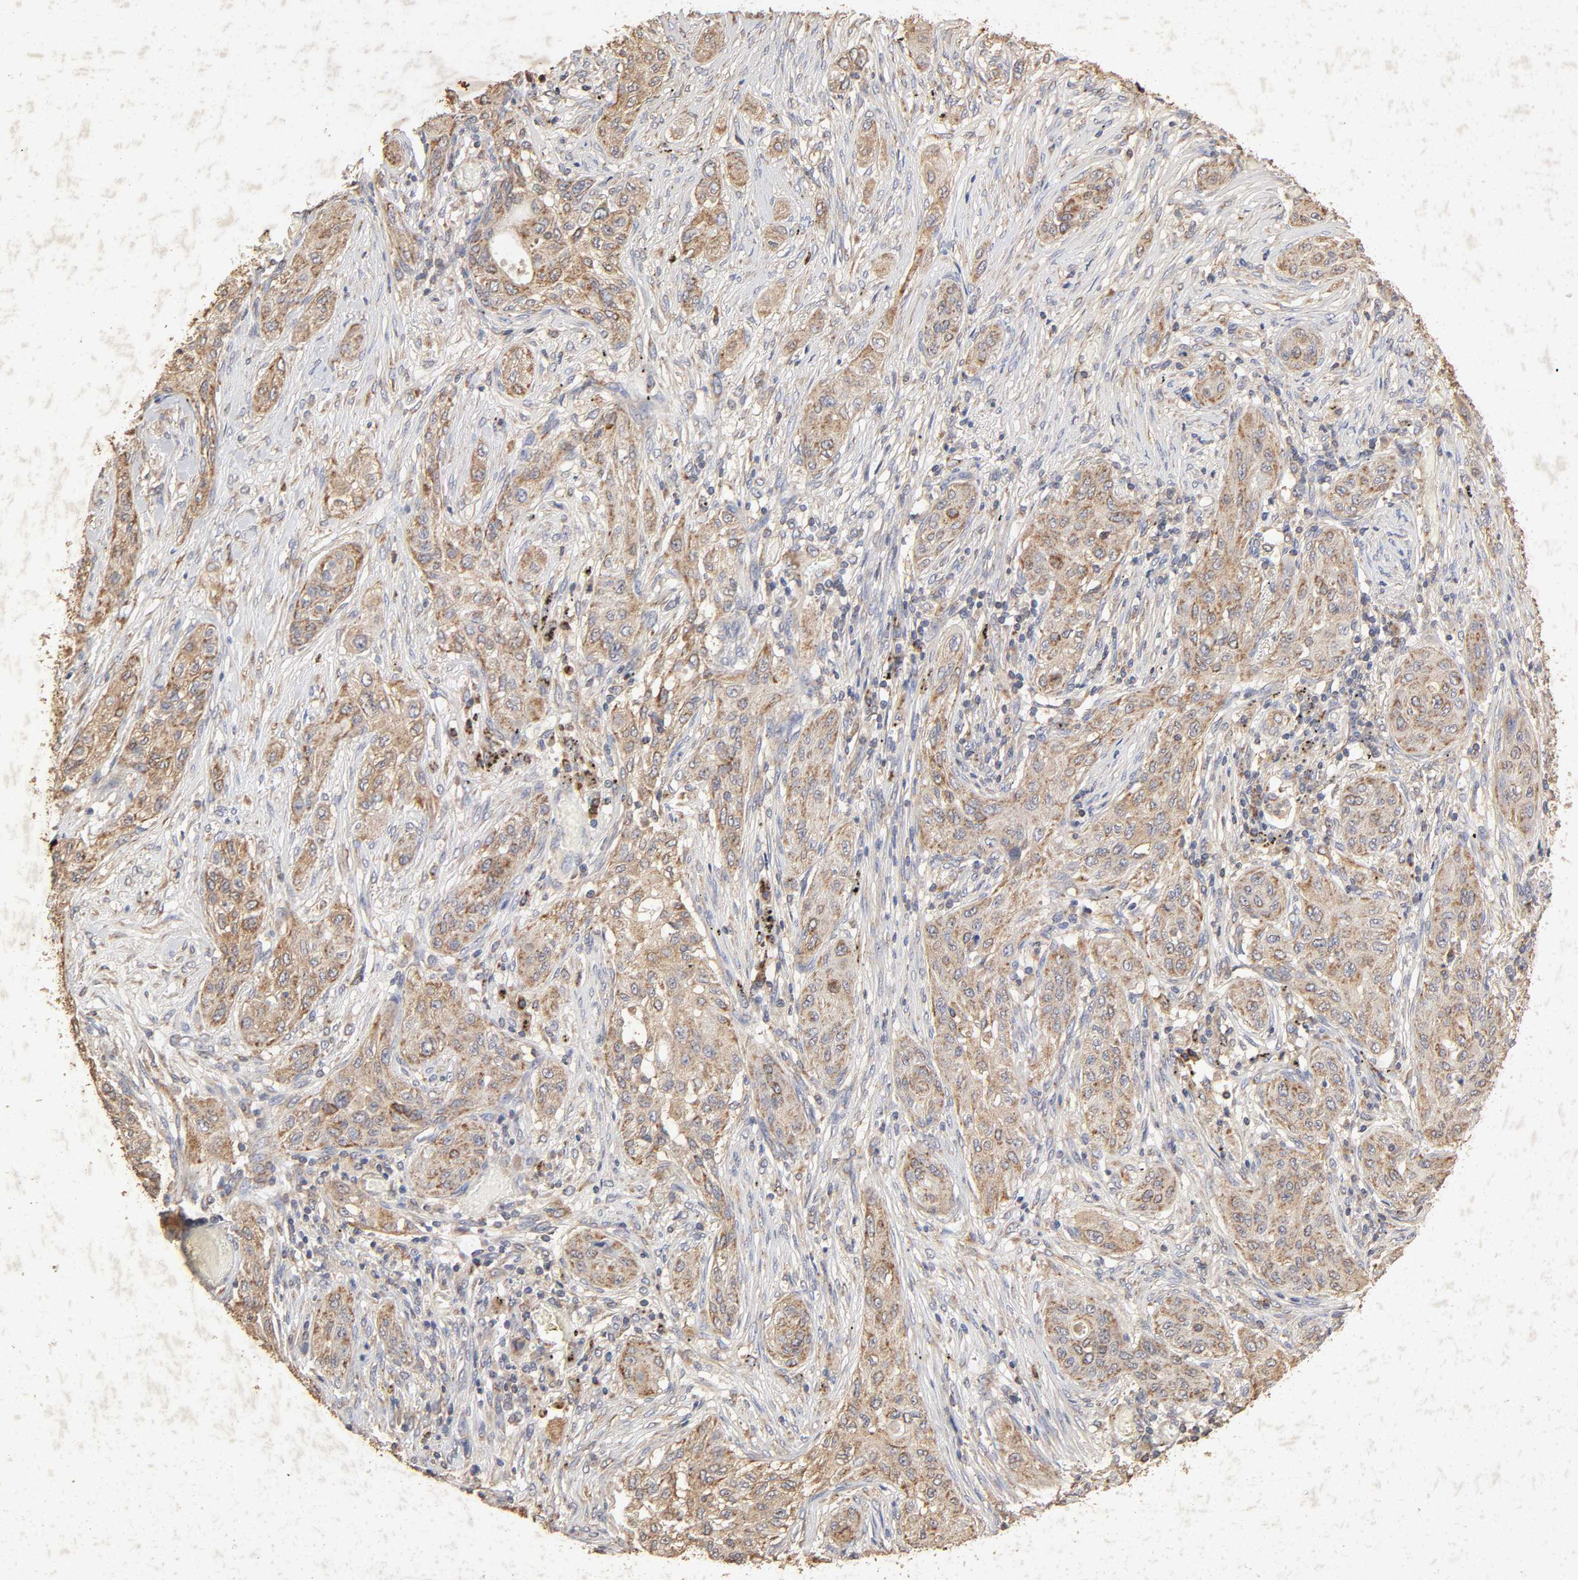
{"staining": {"intensity": "strong", "quantity": ">75%", "location": "cytoplasmic/membranous"}, "tissue": "lung cancer", "cell_type": "Tumor cells", "image_type": "cancer", "snomed": [{"axis": "morphology", "description": "Squamous cell carcinoma, NOS"}, {"axis": "topography", "description": "Lung"}], "caption": "Immunohistochemical staining of human lung cancer shows high levels of strong cytoplasmic/membranous protein expression in approximately >75% of tumor cells. Immunohistochemistry (ihc) stains the protein of interest in brown and the nuclei are stained blue.", "gene": "CYCS", "patient": {"sex": "female", "age": 47}}